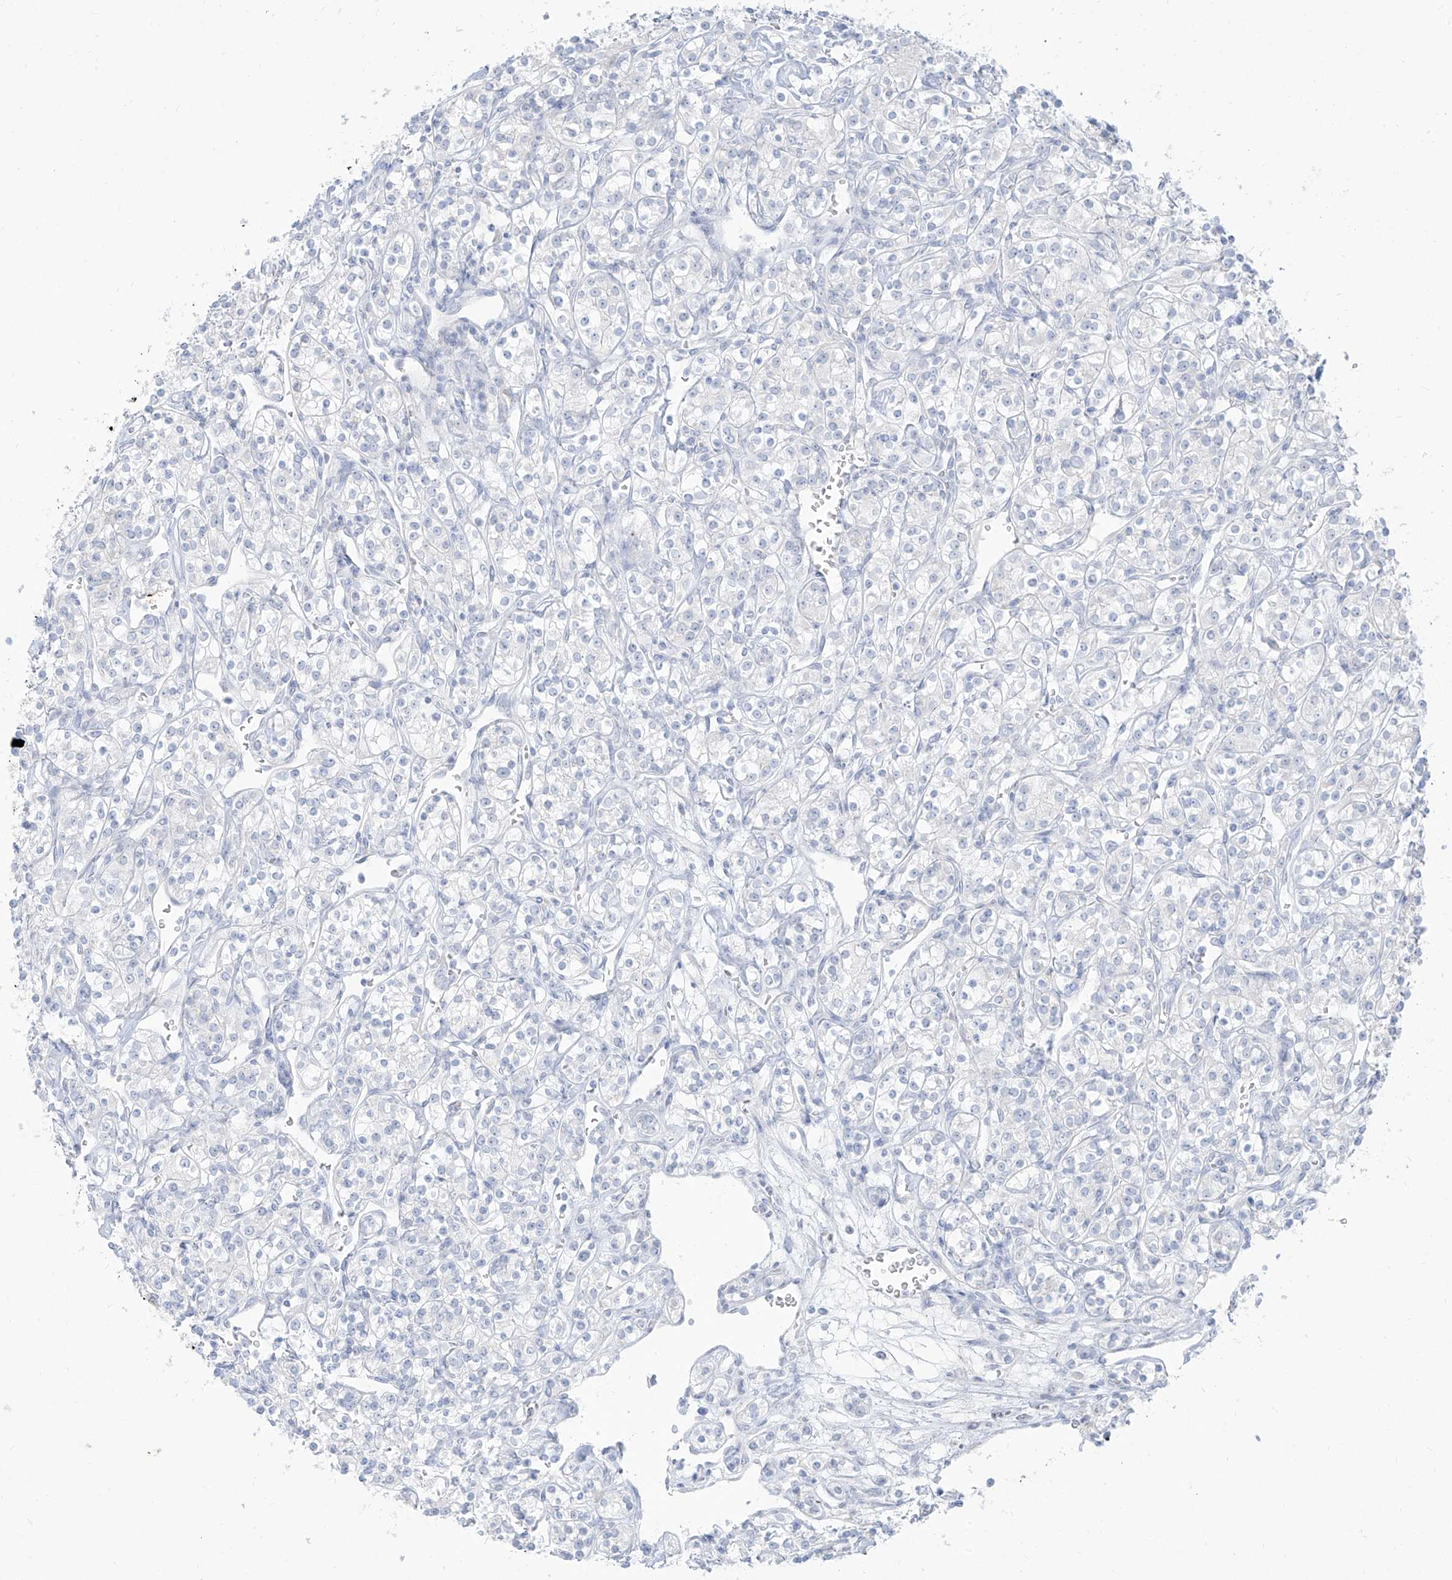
{"staining": {"intensity": "negative", "quantity": "none", "location": "none"}, "tissue": "renal cancer", "cell_type": "Tumor cells", "image_type": "cancer", "snomed": [{"axis": "morphology", "description": "Adenocarcinoma, NOS"}, {"axis": "topography", "description": "Kidney"}], "caption": "The immunohistochemistry (IHC) image has no significant staining in tumor cells of adenocarcinoma (renal) tissue.", "gene": "TGM4", "patient": {"sex": "male", "age": 77}}